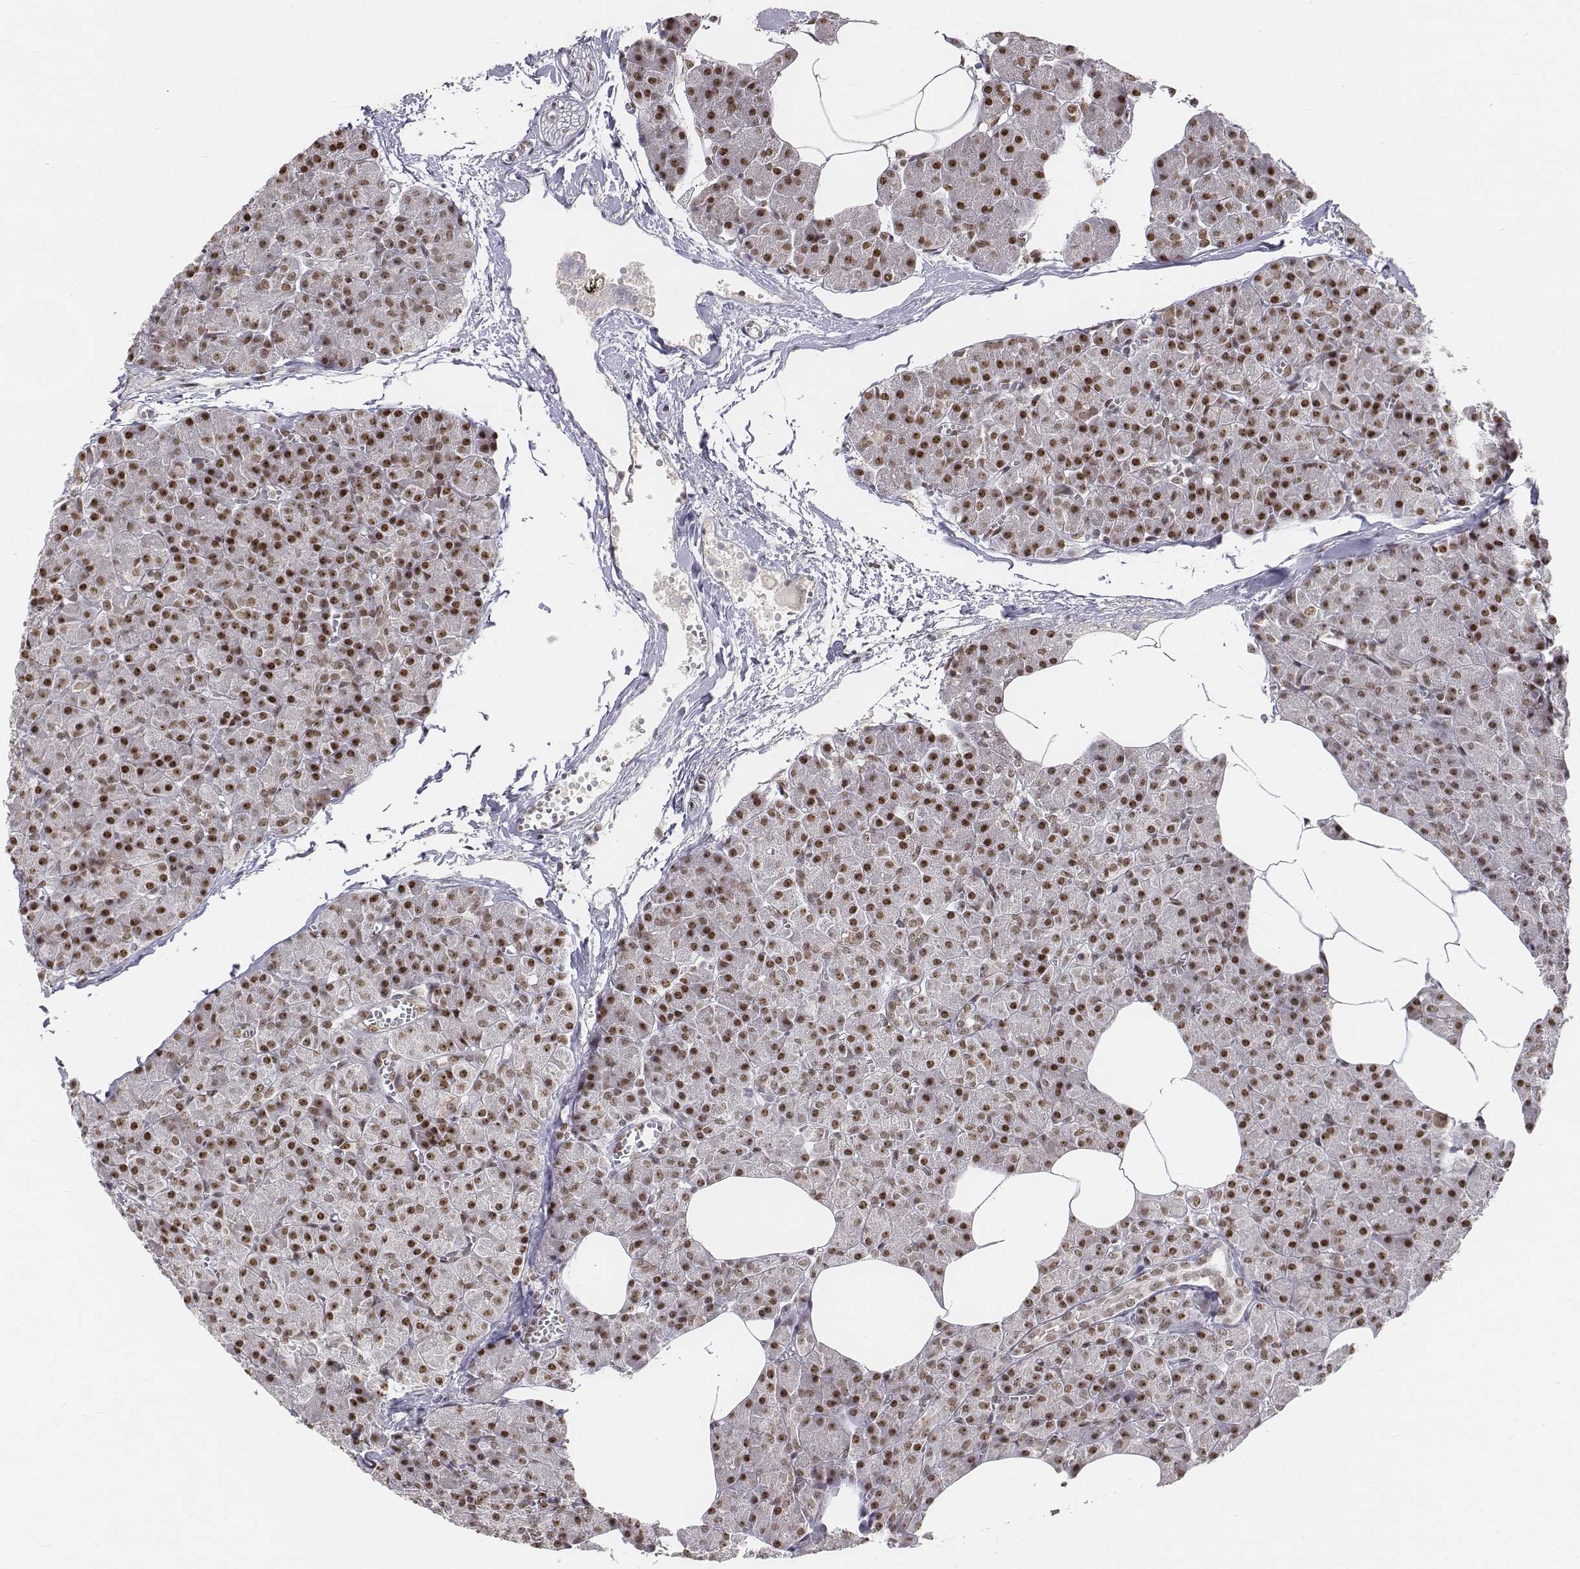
{"staining": {"intensity": "moderate", "quantity": ">75%", "location": "nuclear"}, "tissue": "pancreas", "cell_type": "Exocrine glandular cells", "image_type": "normal", "snomed": [{"axis": "morphology", "description": "Normal tissue, NOS"}, {"axis": "topography", "description": "Pancreas"}], "caption": "Protein positivity by immunohistochemistry (IHC) displays moderate nuclear staining in about >75% of exocrine glandular cells in unremarkable pancreas.", "gene": "PHF6", "patient": {"sex": "female", "age": 45}}